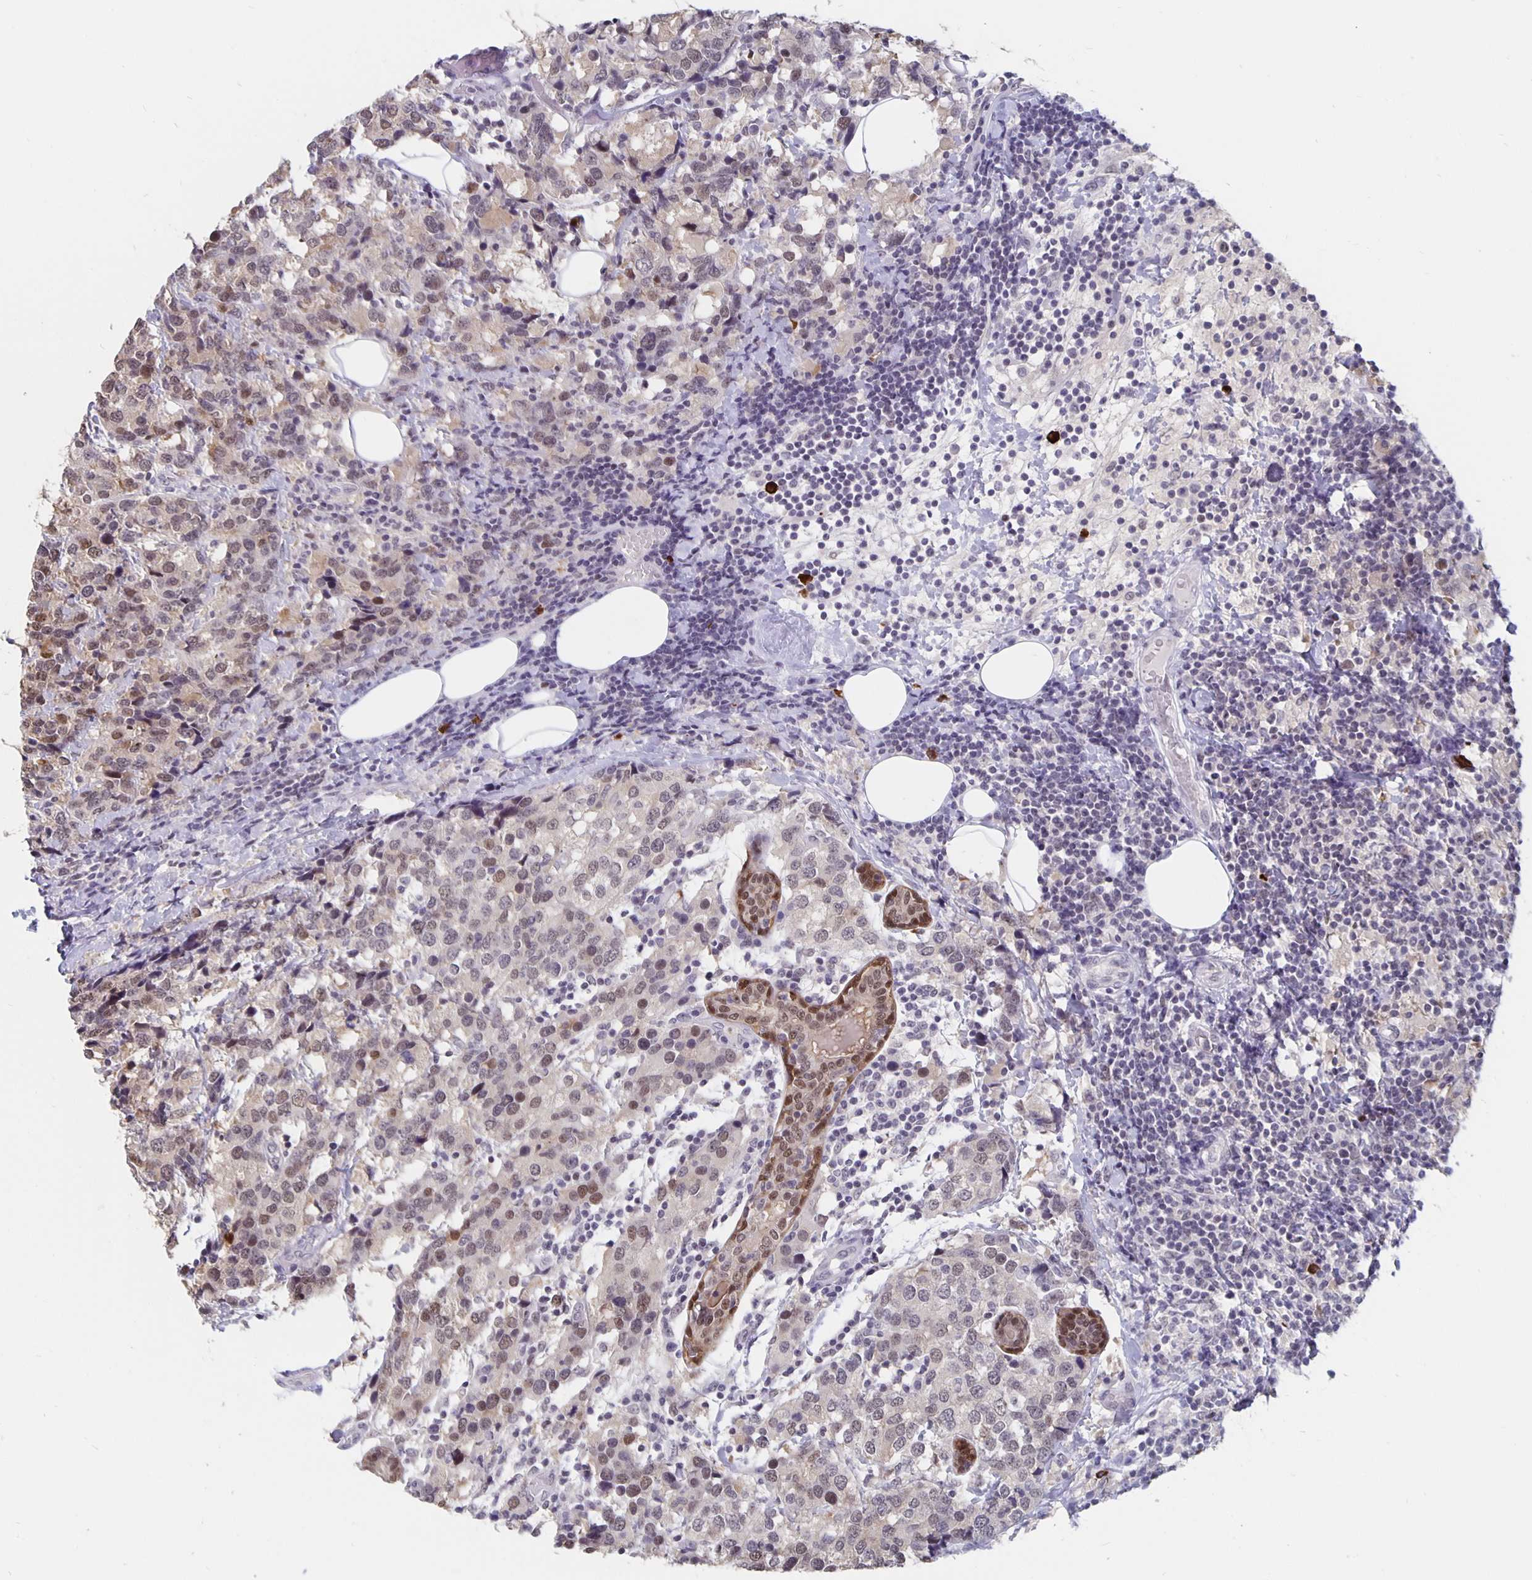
{"staining": {"intensity": "weak", "quantity": "<25%", "location": "nuclear"}, "tissue": "breast cancer", "cell_type": "Tumor cells", "image_type": "cancer", "snomed": [{"axis": "morphology", "description": "Lobular carcinoma"}, {"axis": "topography", "description": "Breast"}], "caption": "Tumor cells are negative for protein expression in human breast lobular carcinoma.", "gene": "ZNF691", "patient": {"sex": "female", "age": 59}}